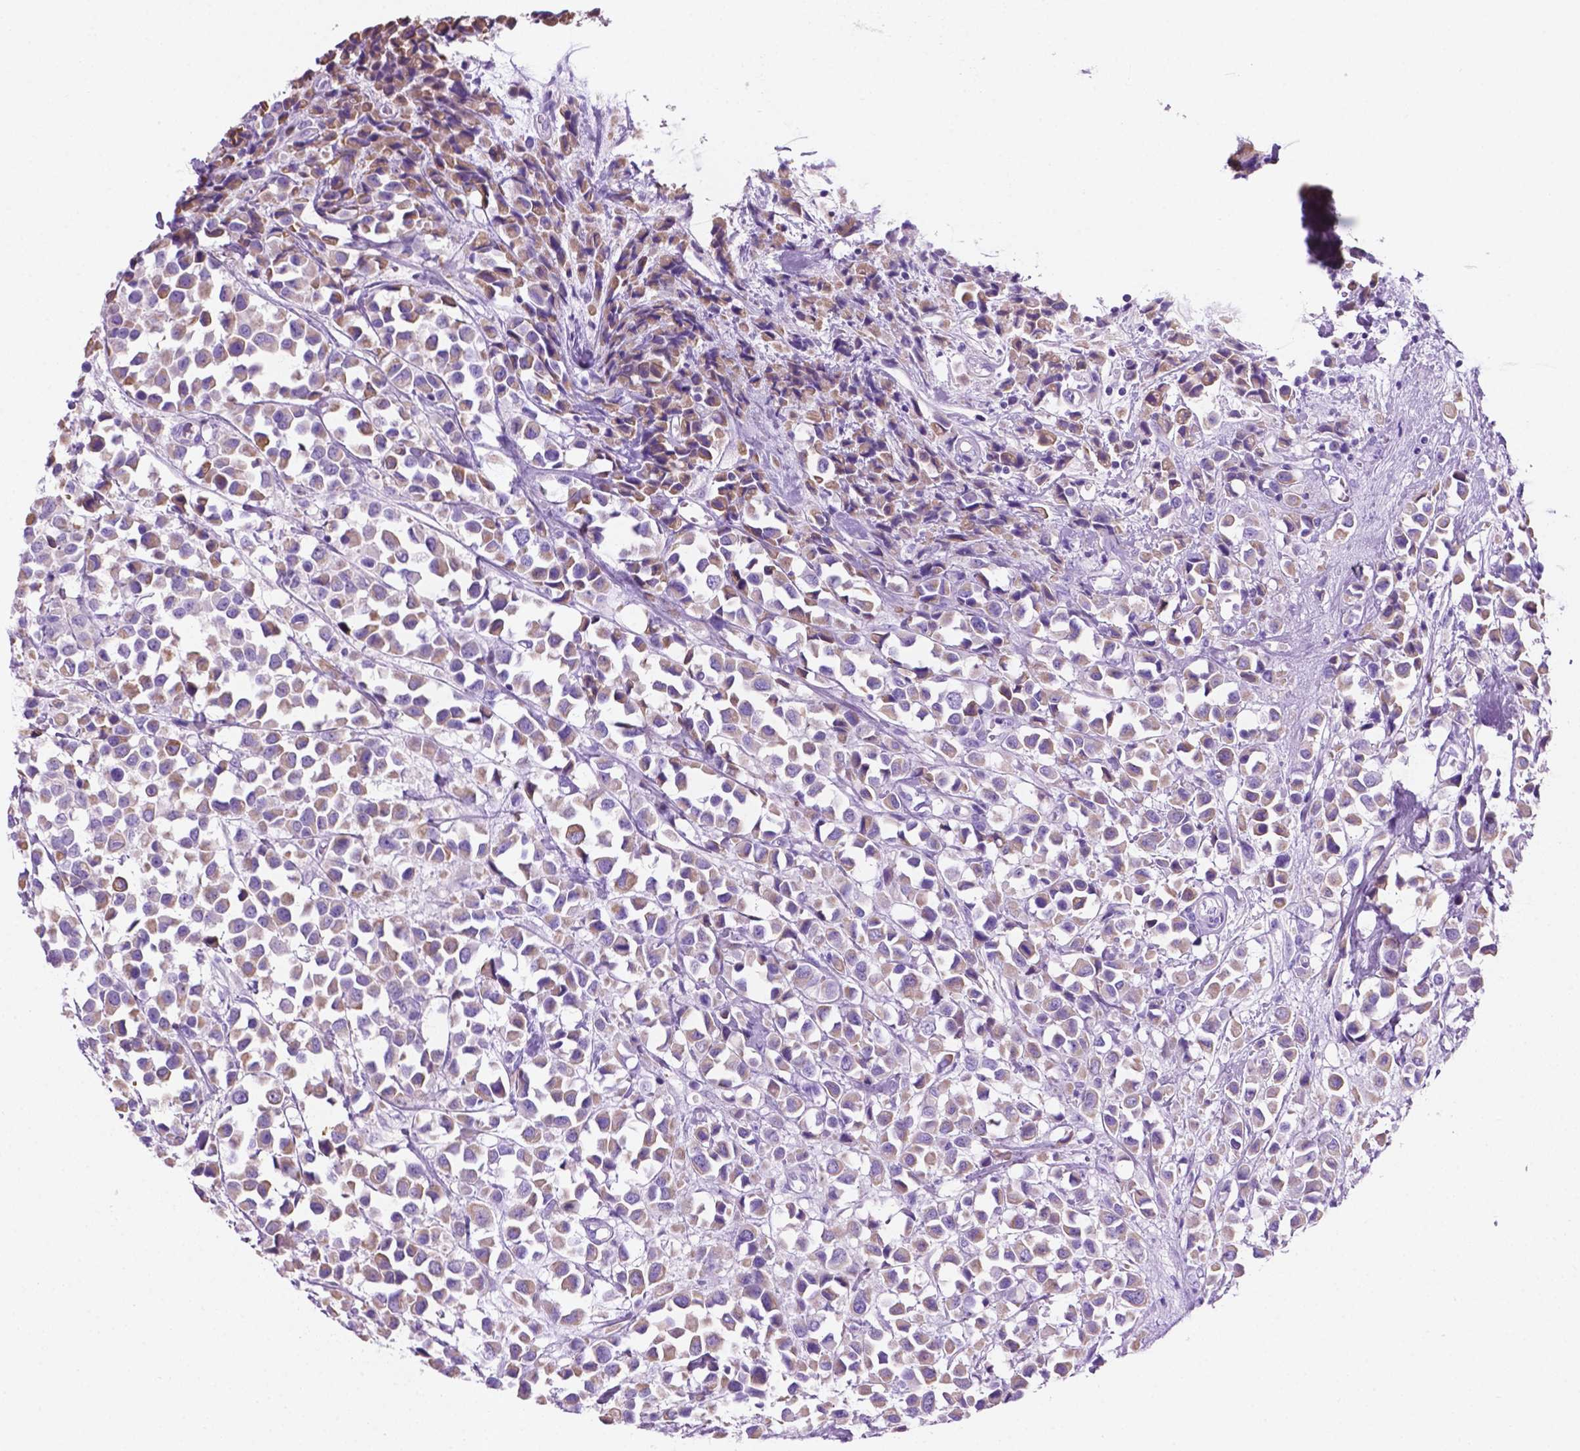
{"staining": {"intensity": "weak", "quantity": "25%-75%", "location": "cytoplasmic/membranous"}, "tissue": "breast cancer", "cell_type": "Tumor cells", "image_type": "cancer", "snomed": [{"axis": "morphology", "description": "Duct carcinoma"}, {"axis": "topography", "description": "Breast"}], "caption": "A brown stain shows weak cytoplasmic/membranous staining of a protein in human breast cancer (intraductal carcinoma) tumor cells.", "gene": "POU4F1", "patient": {"sex": "female", "age": 61}}